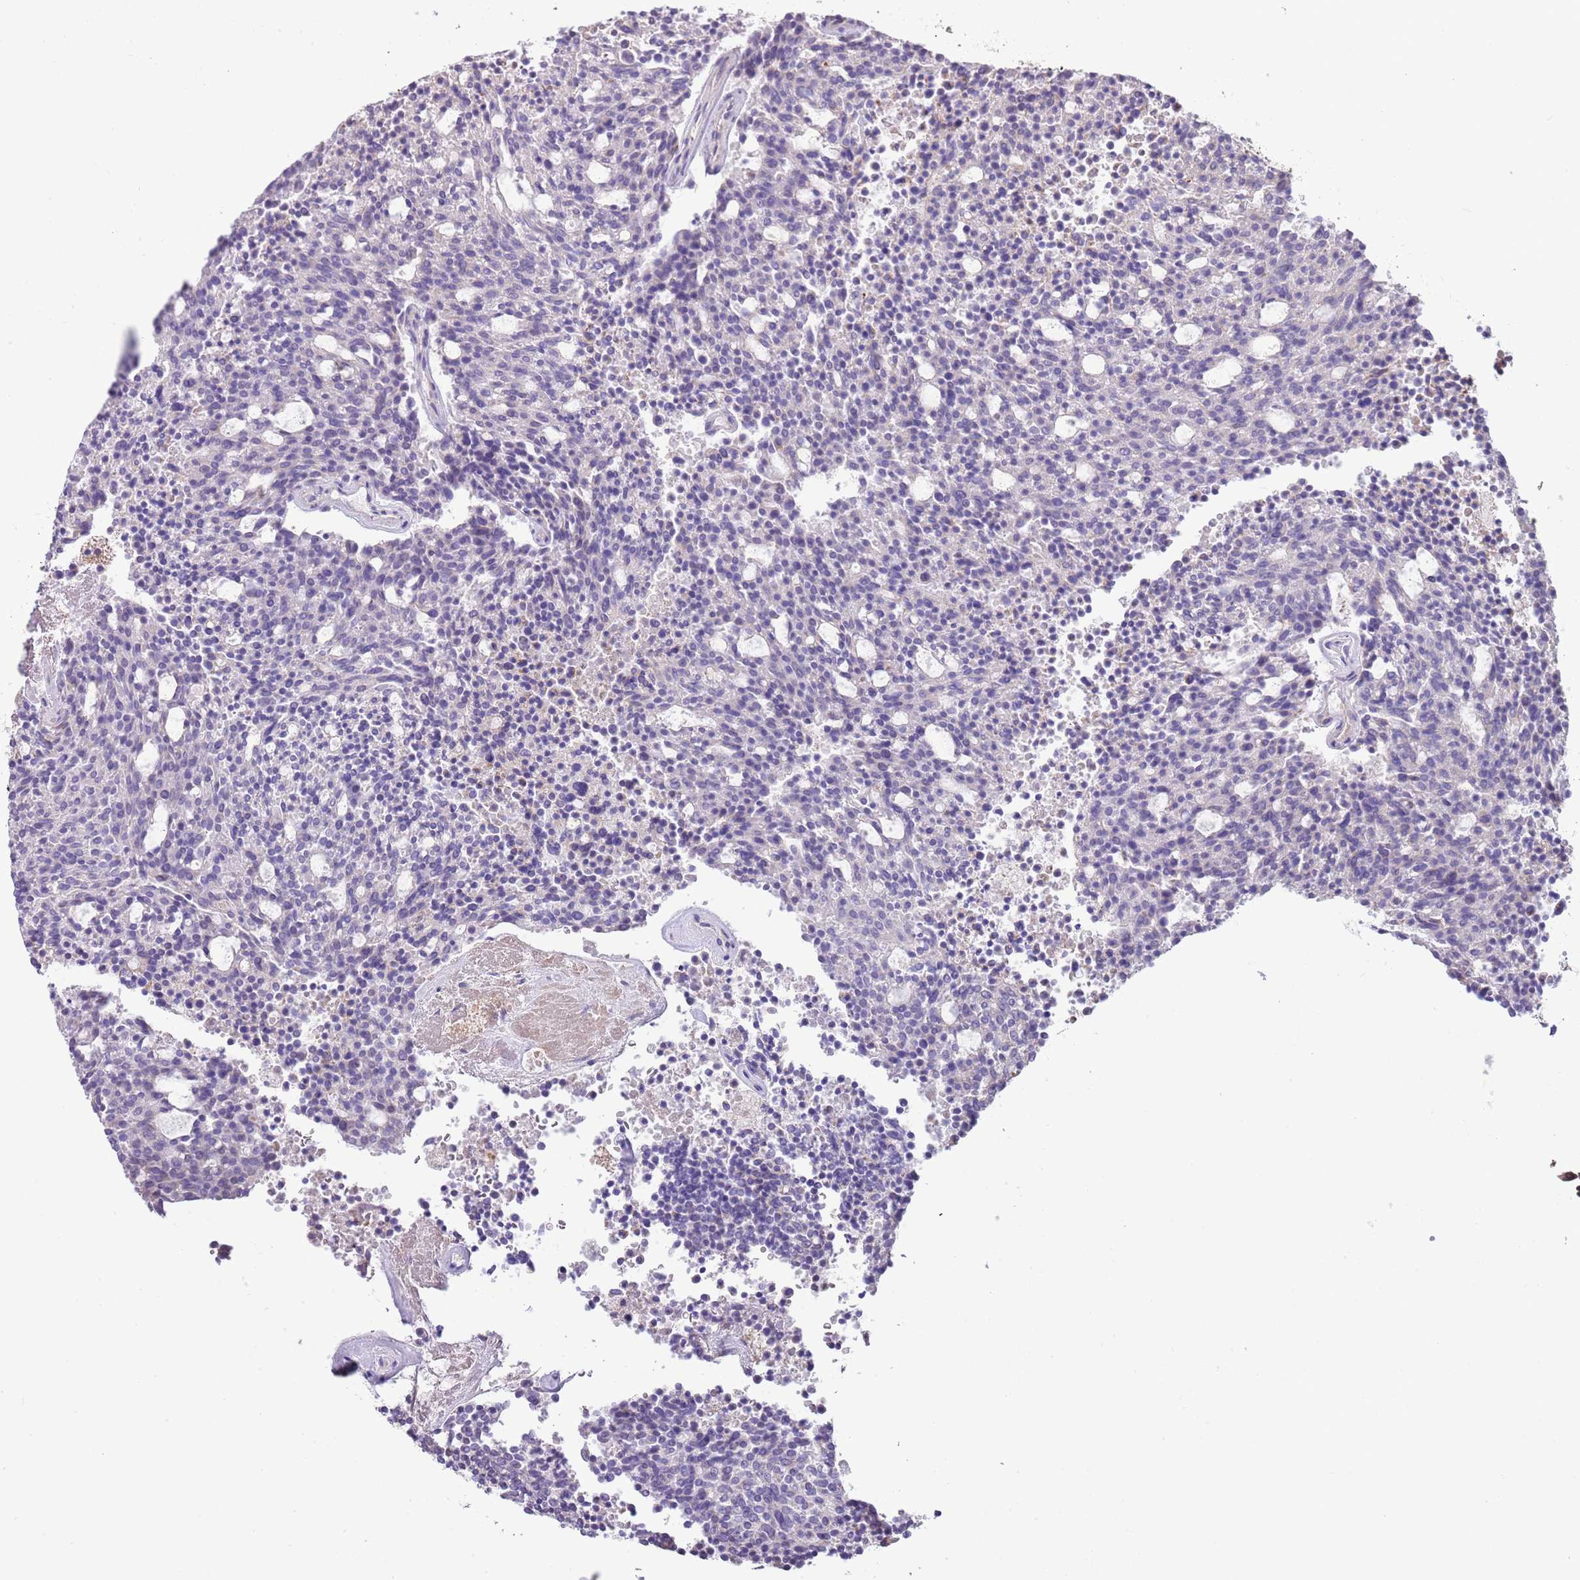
{"staining": {"intensity": "negative", "quantity": "none", "location": "none"}, "tissue": "carcinoid", "cell_type": "Tumor cells", "image_type": "cancer", "snomed": [{"axis": "morphology", "description": "Carcinoid, malignant, NOS"}, {"axis": "topography", "description": "Pancreas"}], "caption": "IHC histopathology image of malignant carcinoid stained for a protein (brown), which exhibits no staining in tumor cells.", "gene": "ABHD17C", "patient": {"sex": "female", "age": 54}}